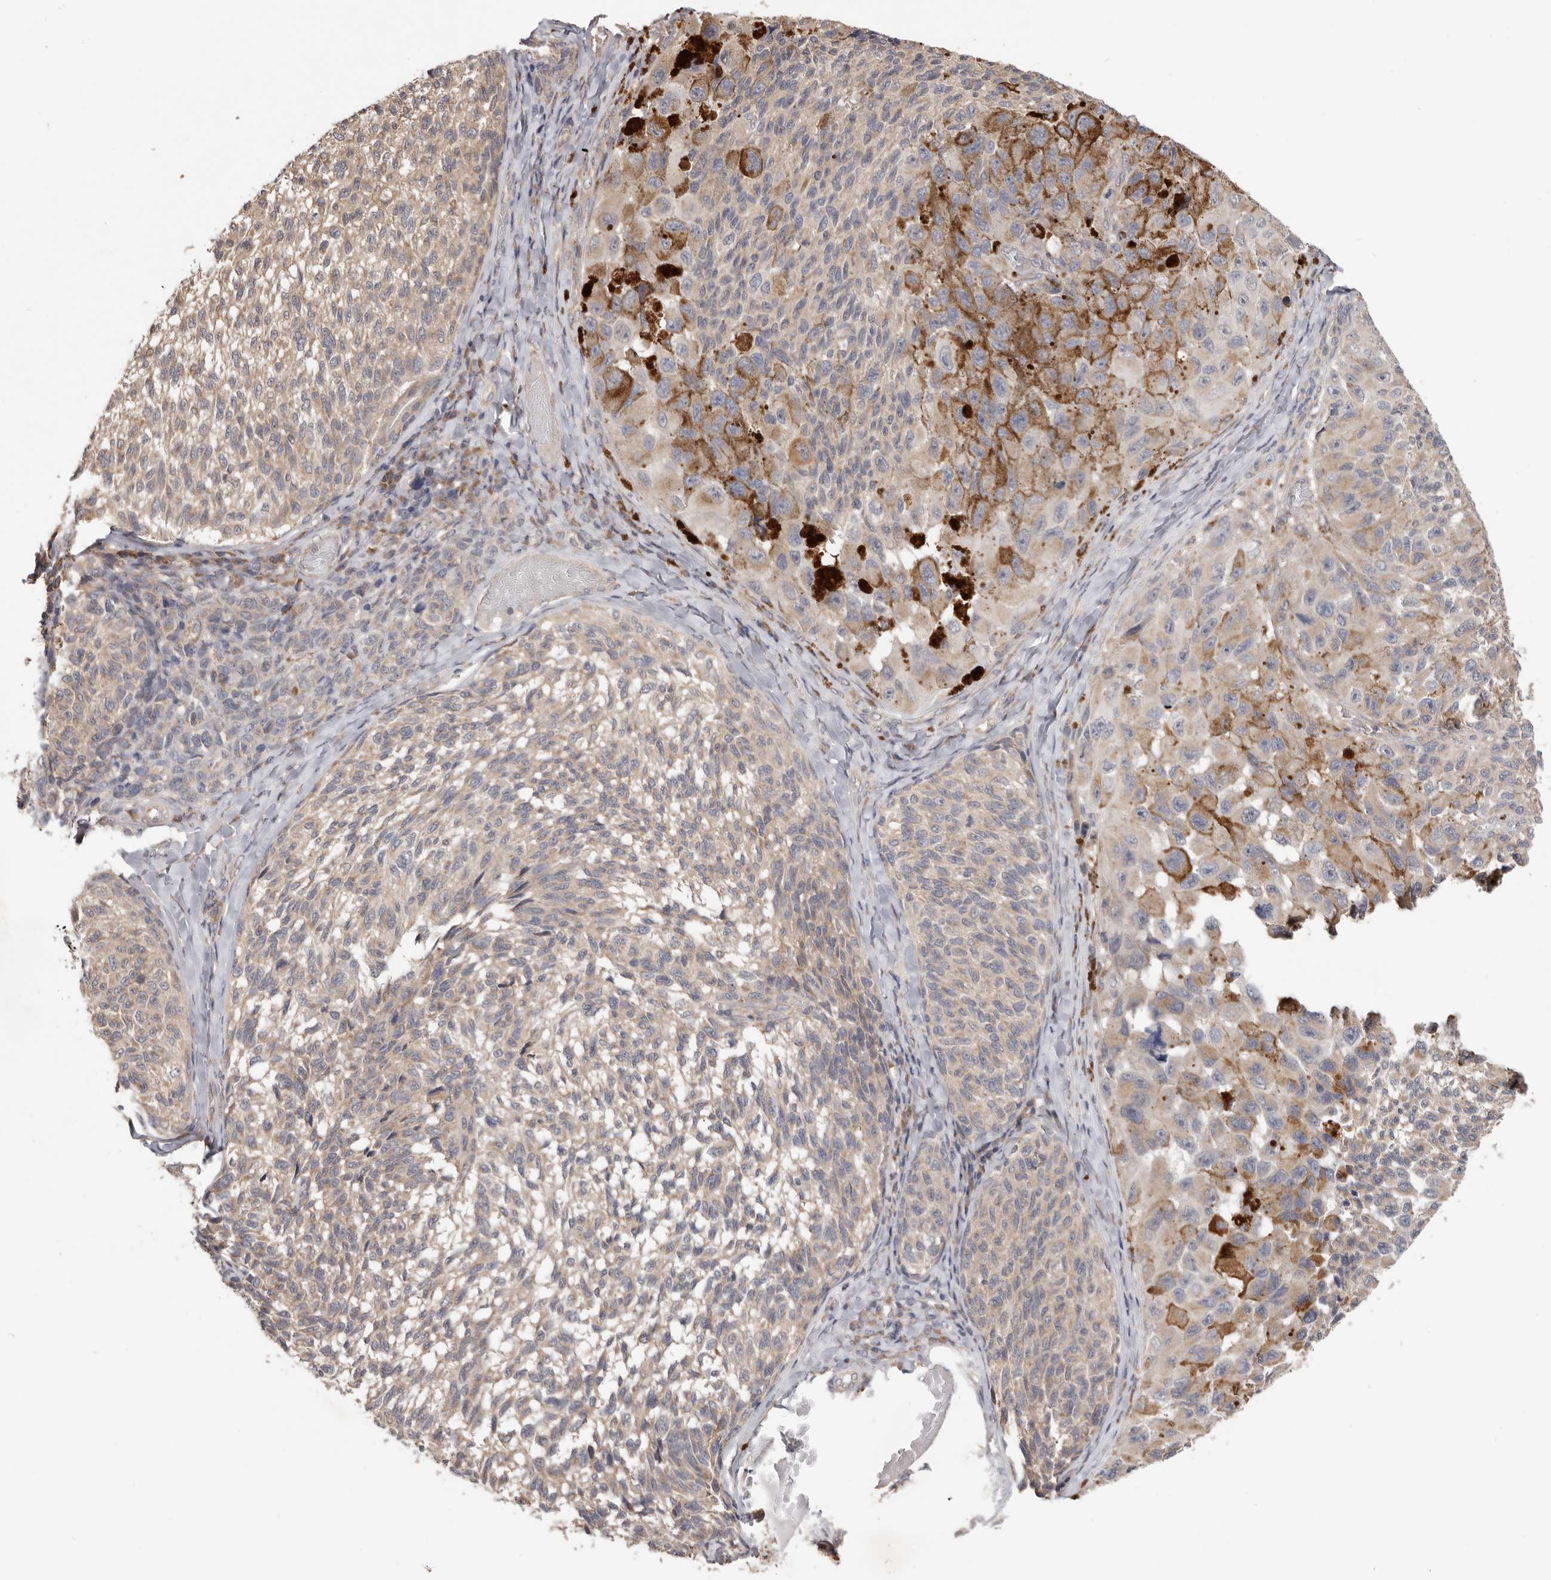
{"staining": {"intensity": "weak", "quantity": "<25%", "location": "cytoplasmic/membranous"}, "tissue": "melanoma", "cell_type": "Tumor cells", "image_type": "cancer", "snomed": [{"axis": "morphology", "description": "Malignant melanoma, NOS"}, {"axis": "topography", "description": "Skin"}], "caption": "This is an immunohistochemistry (IHC) micrograph of human melanoma. There is no staining in tumor cells.", "gene": "LRP6", "patient": {"sex": "female", "age": 73}}